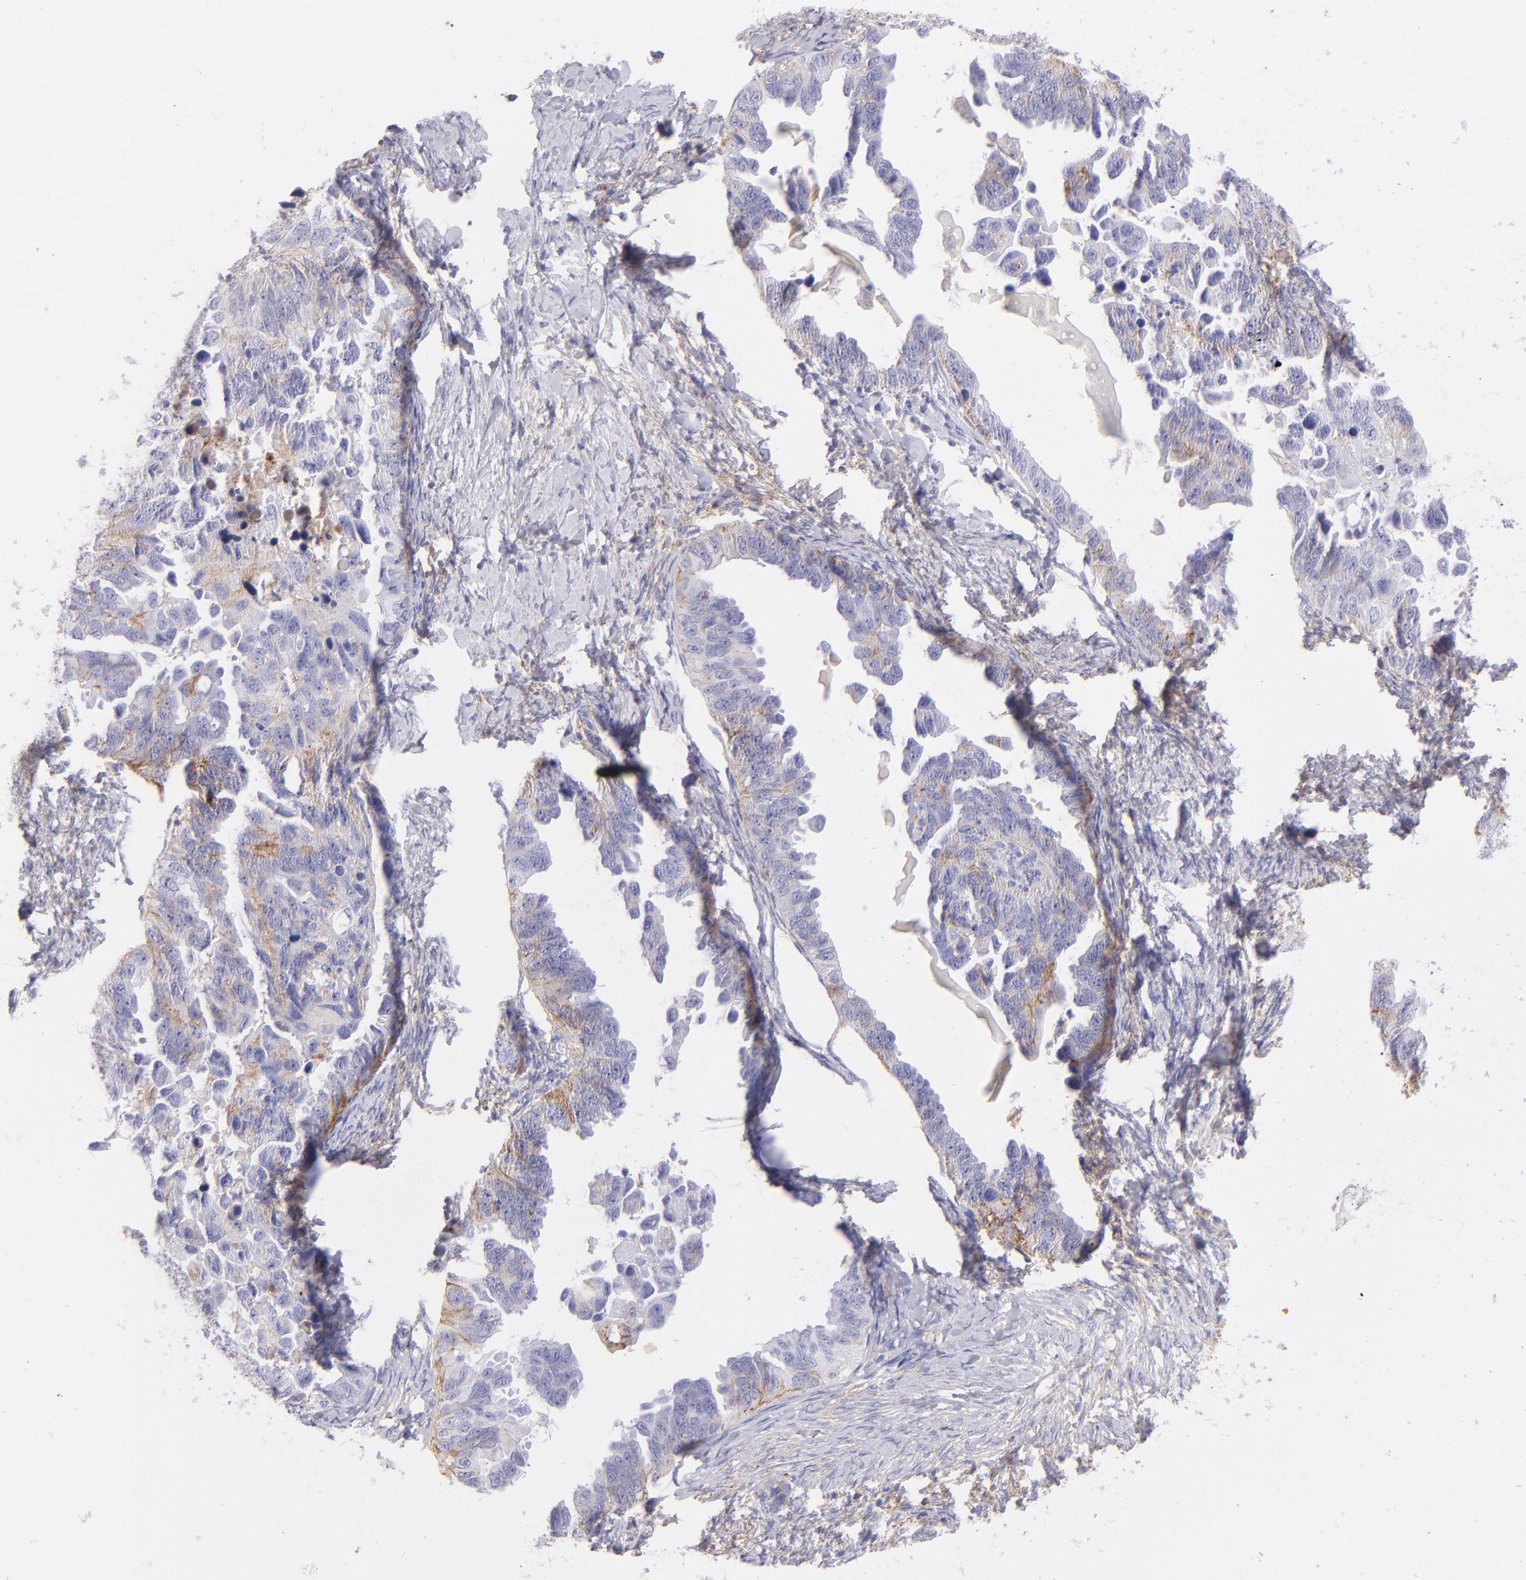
{"staining": {"intensity": "weak", "quantity": "<25%", "location": "cytoplasmic/membranous"}, "tissue": "ovarian cancer", "cell_type": "Tumor cells", "image_type": "cancer", "snomed": [{"axis": "morphology", "description": "Cystadenocarcinoma, serous, NOS"}, {"axis": "topography", "description": "Ovary"}], "caption": "Tumor cells show no significant staining in ovarian cancer.", "gene": "CD81", "patient": {"sex": "female", "age": 82}}